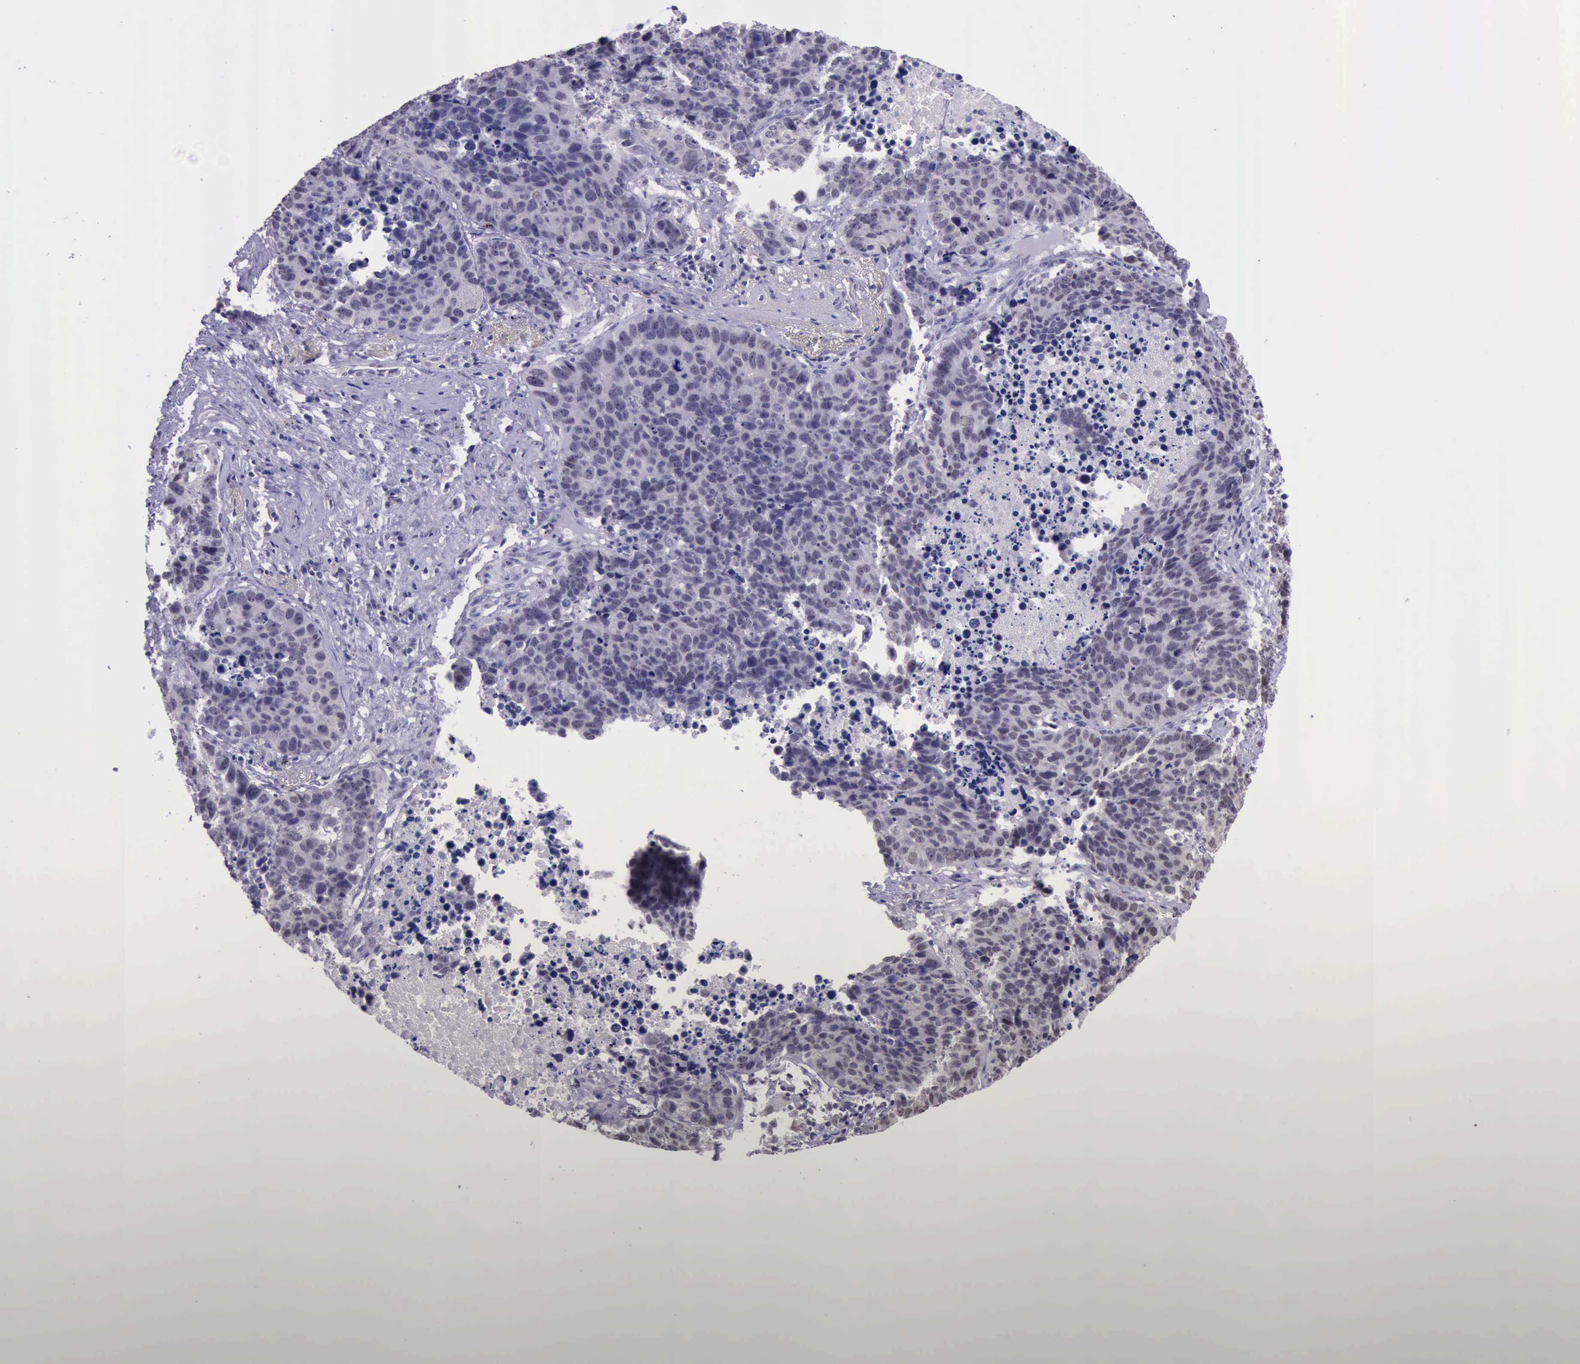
{"staining": {"intensity": "weak", "quantity": ">75%", "location": "nuclear"}, "tissue": "lung cancer", "cell_type": "Tumor cells", "image_type": "cancer", "snomed": [{"axis": "morphology", "description": "Carcinoid, malignant, NOS"}, {"axis": "topography", "description": "Lung"}], "caption": "Lung cancer (malignant carcinoid) was stained to show a protein in brown. There is low levels of weak nuclear positivity in about >75% of tumor cells.", "gene": "PRPF39", "patient": {"sex": "male", "age": 60}}